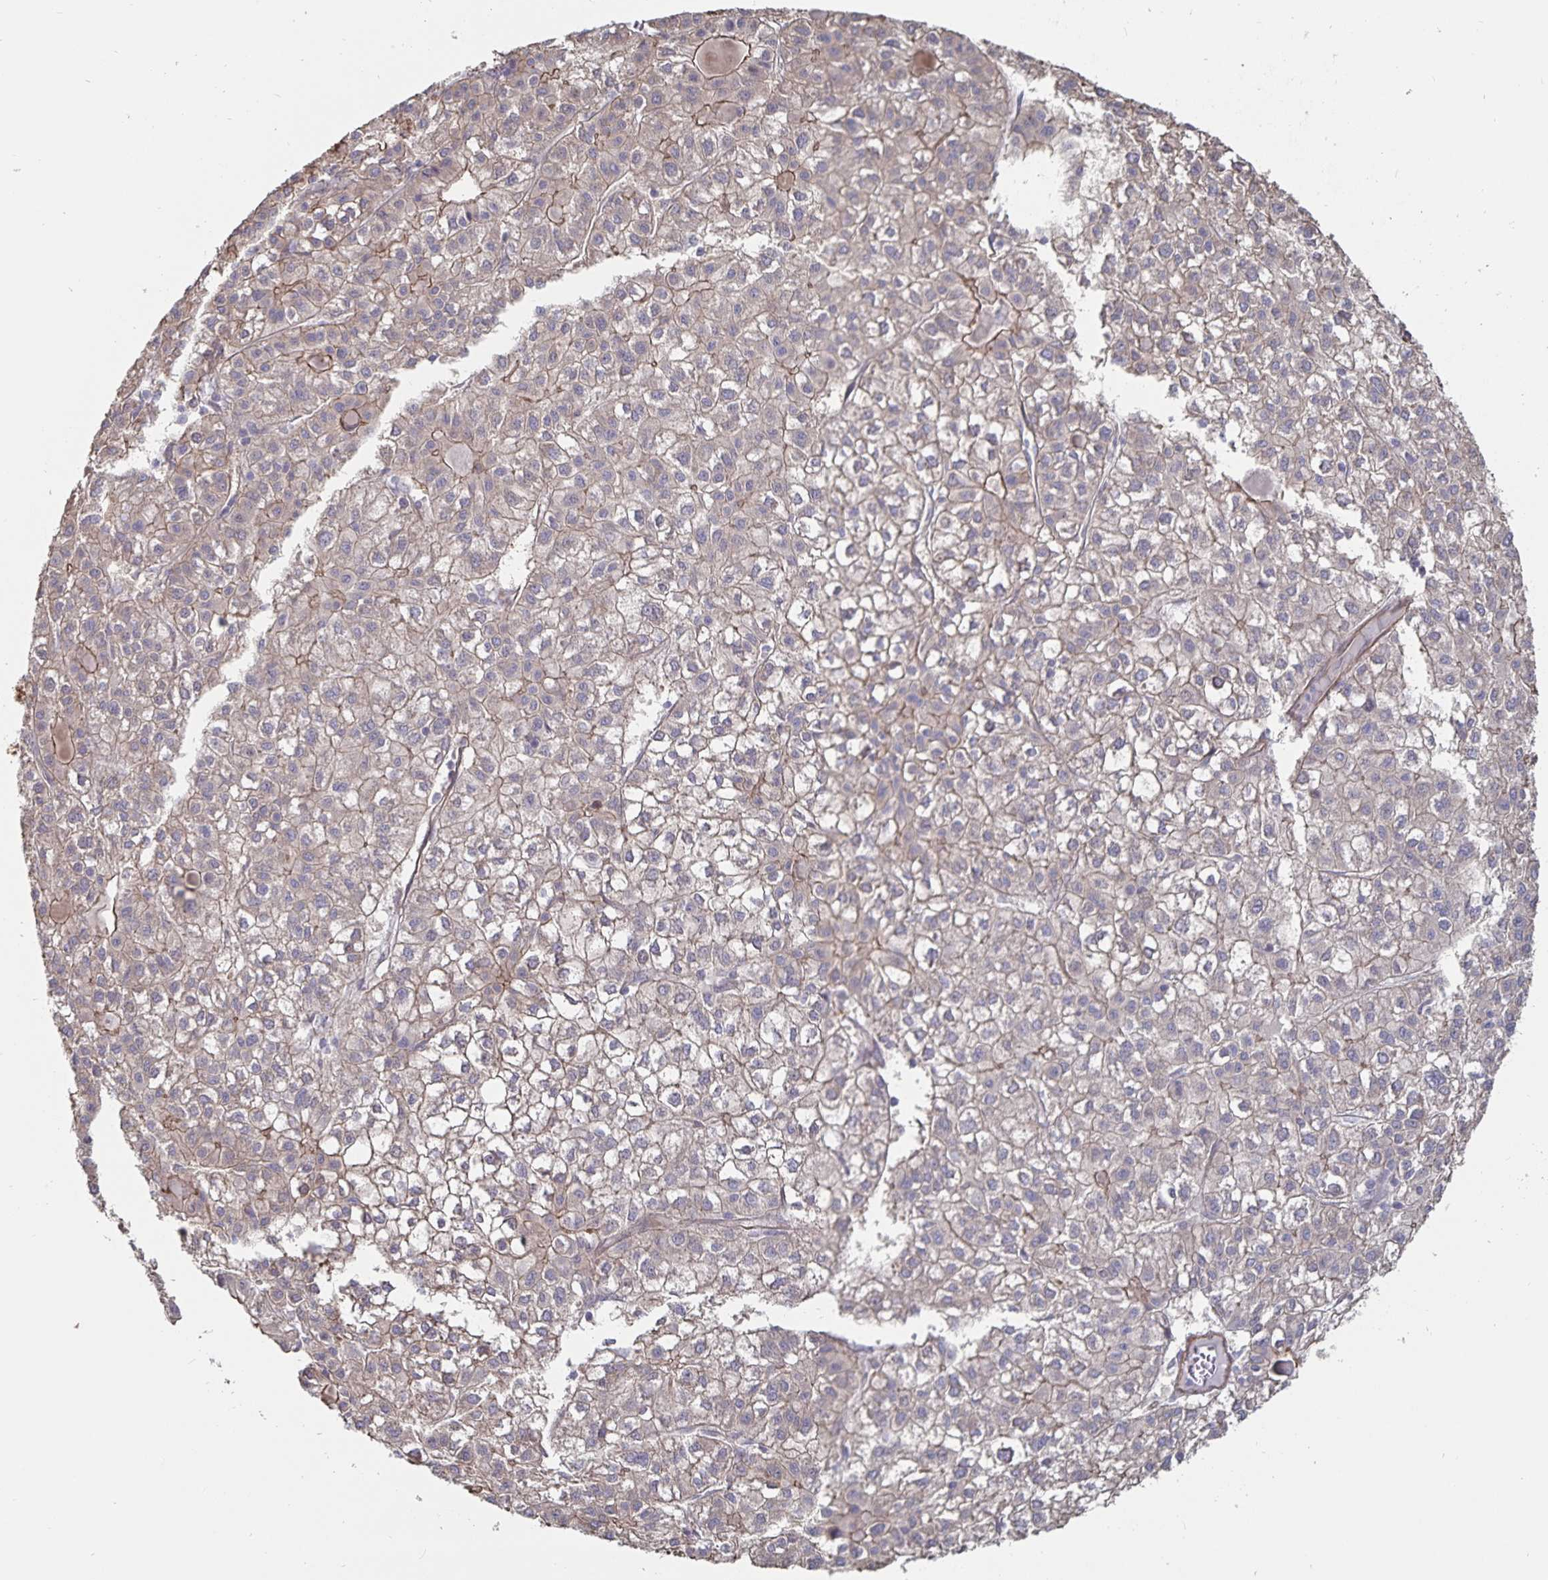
{"staining": {"intensity": "weak", "quantity": "25%-75%", "location": "cytoplasmic/membranous"}, "tissue": "liver cancer", "cell_type": "Tumor cells", "image_type": "cancer", "snomed": [{"axis": "morphology", "description": "Carcinoma, Hepatocellular, NOS"}, {"axis": "topography", "description": "Liver"}], "caption": "Brown immunohistochemical staining in human liver cancer (hepatocellular carcinoma) shows weak cytoplasmic/membranous positivity in approximately 25%-75% of tumor cells.", "gene": "SSTR1", "patient": {"sex": "female", "age": 43}}